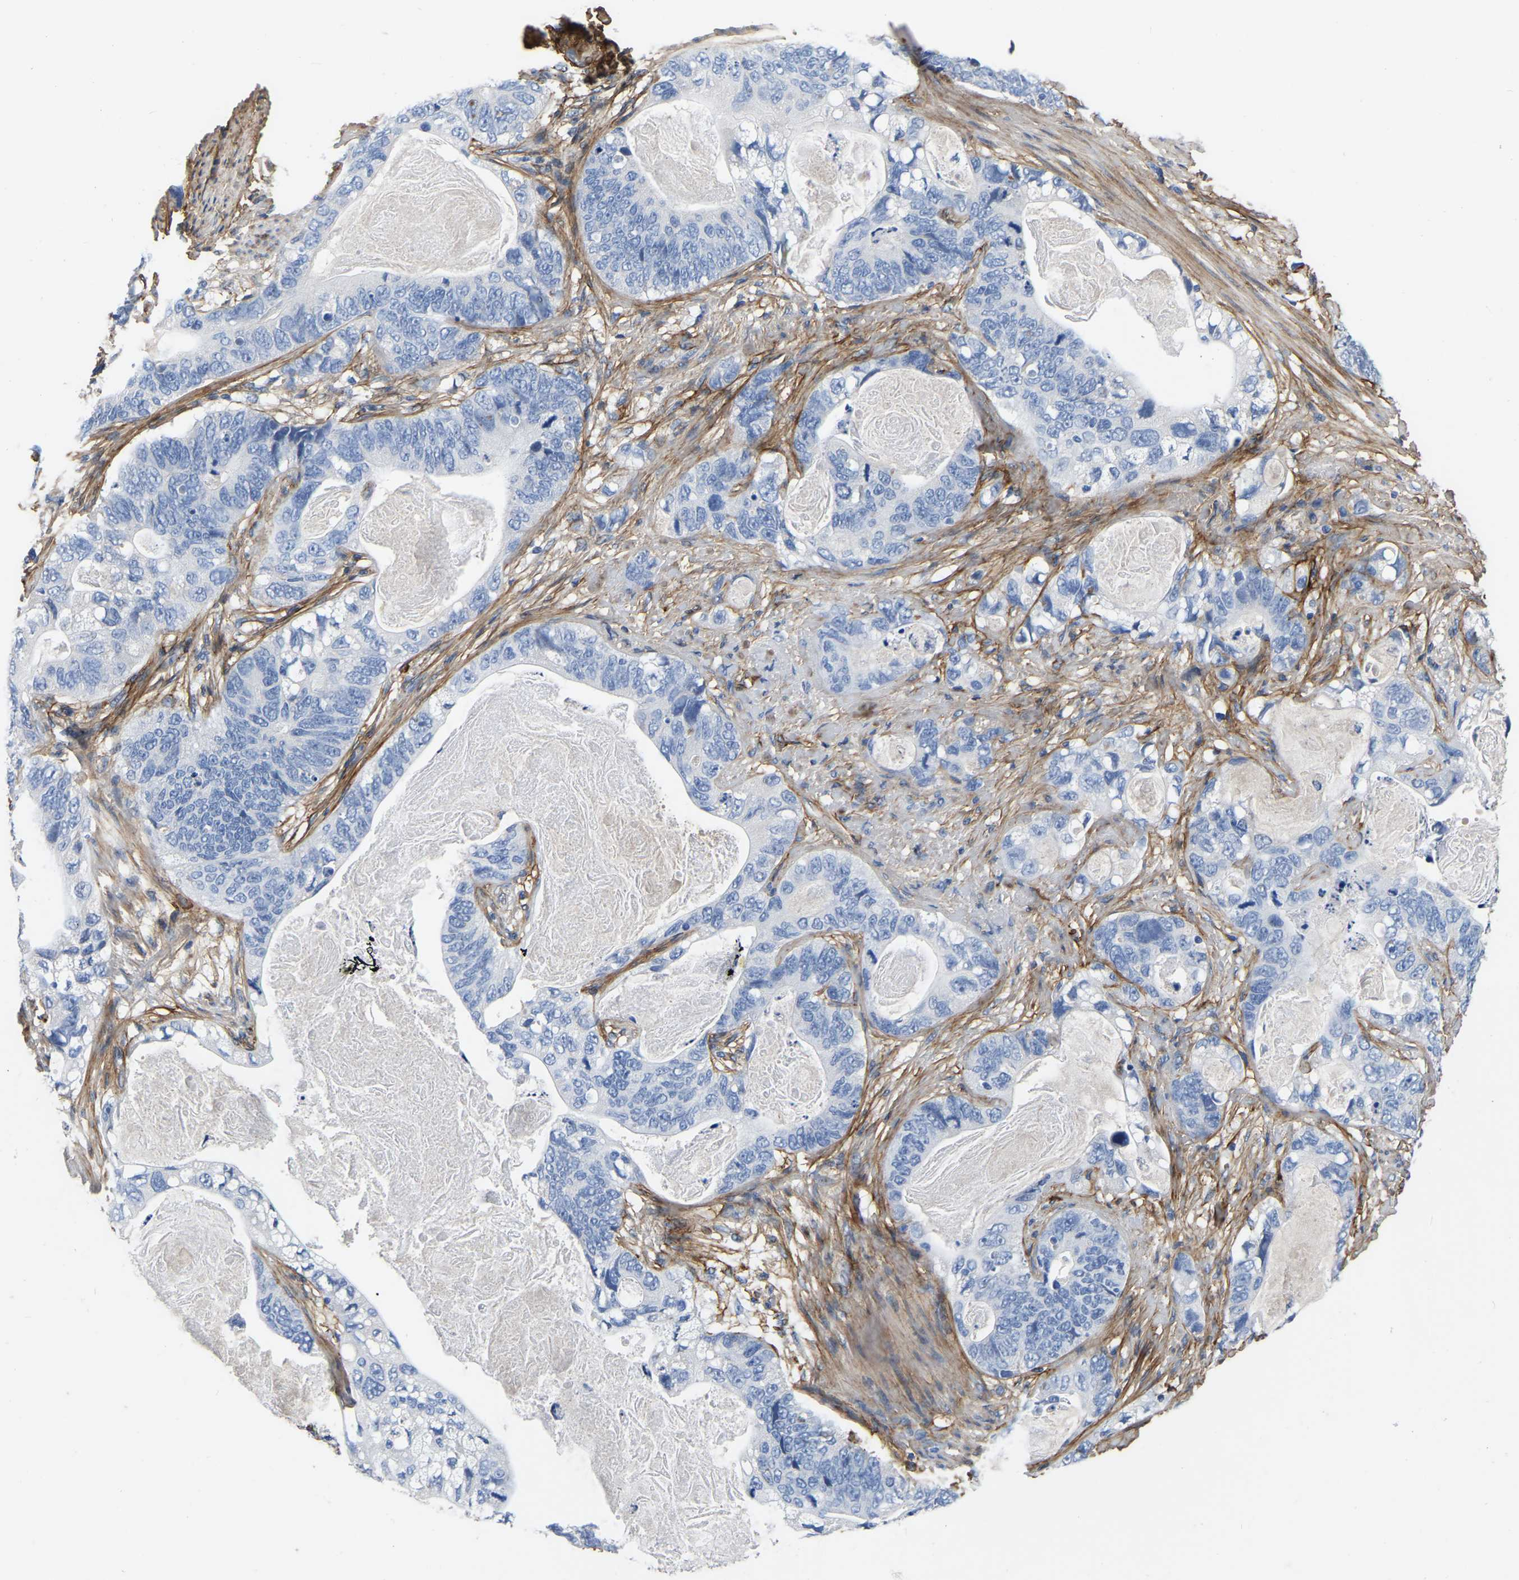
{"staining": {"intensity": "negative", "quantity": "none", "location": "none"}, "tissue": "stomach cancer", "cell_type": "Tumor cells", "image_type": "cancer", "snomed": [{"axis": "morphology", "description": "Normal tissue, NOS"}, {"axis": "morphology", "description": "Adenocarcinoma, NOS"}, {"axis": "topography", "description": "Stomach"}], "caption": "Photomicrograph shows no significant protein staining in tumor cells of stomach cancer (adenocarcinoma). Nuclei are stained in blue.", "gene": "COL6A1", "patient": {"sex": "female", "age": 89}}